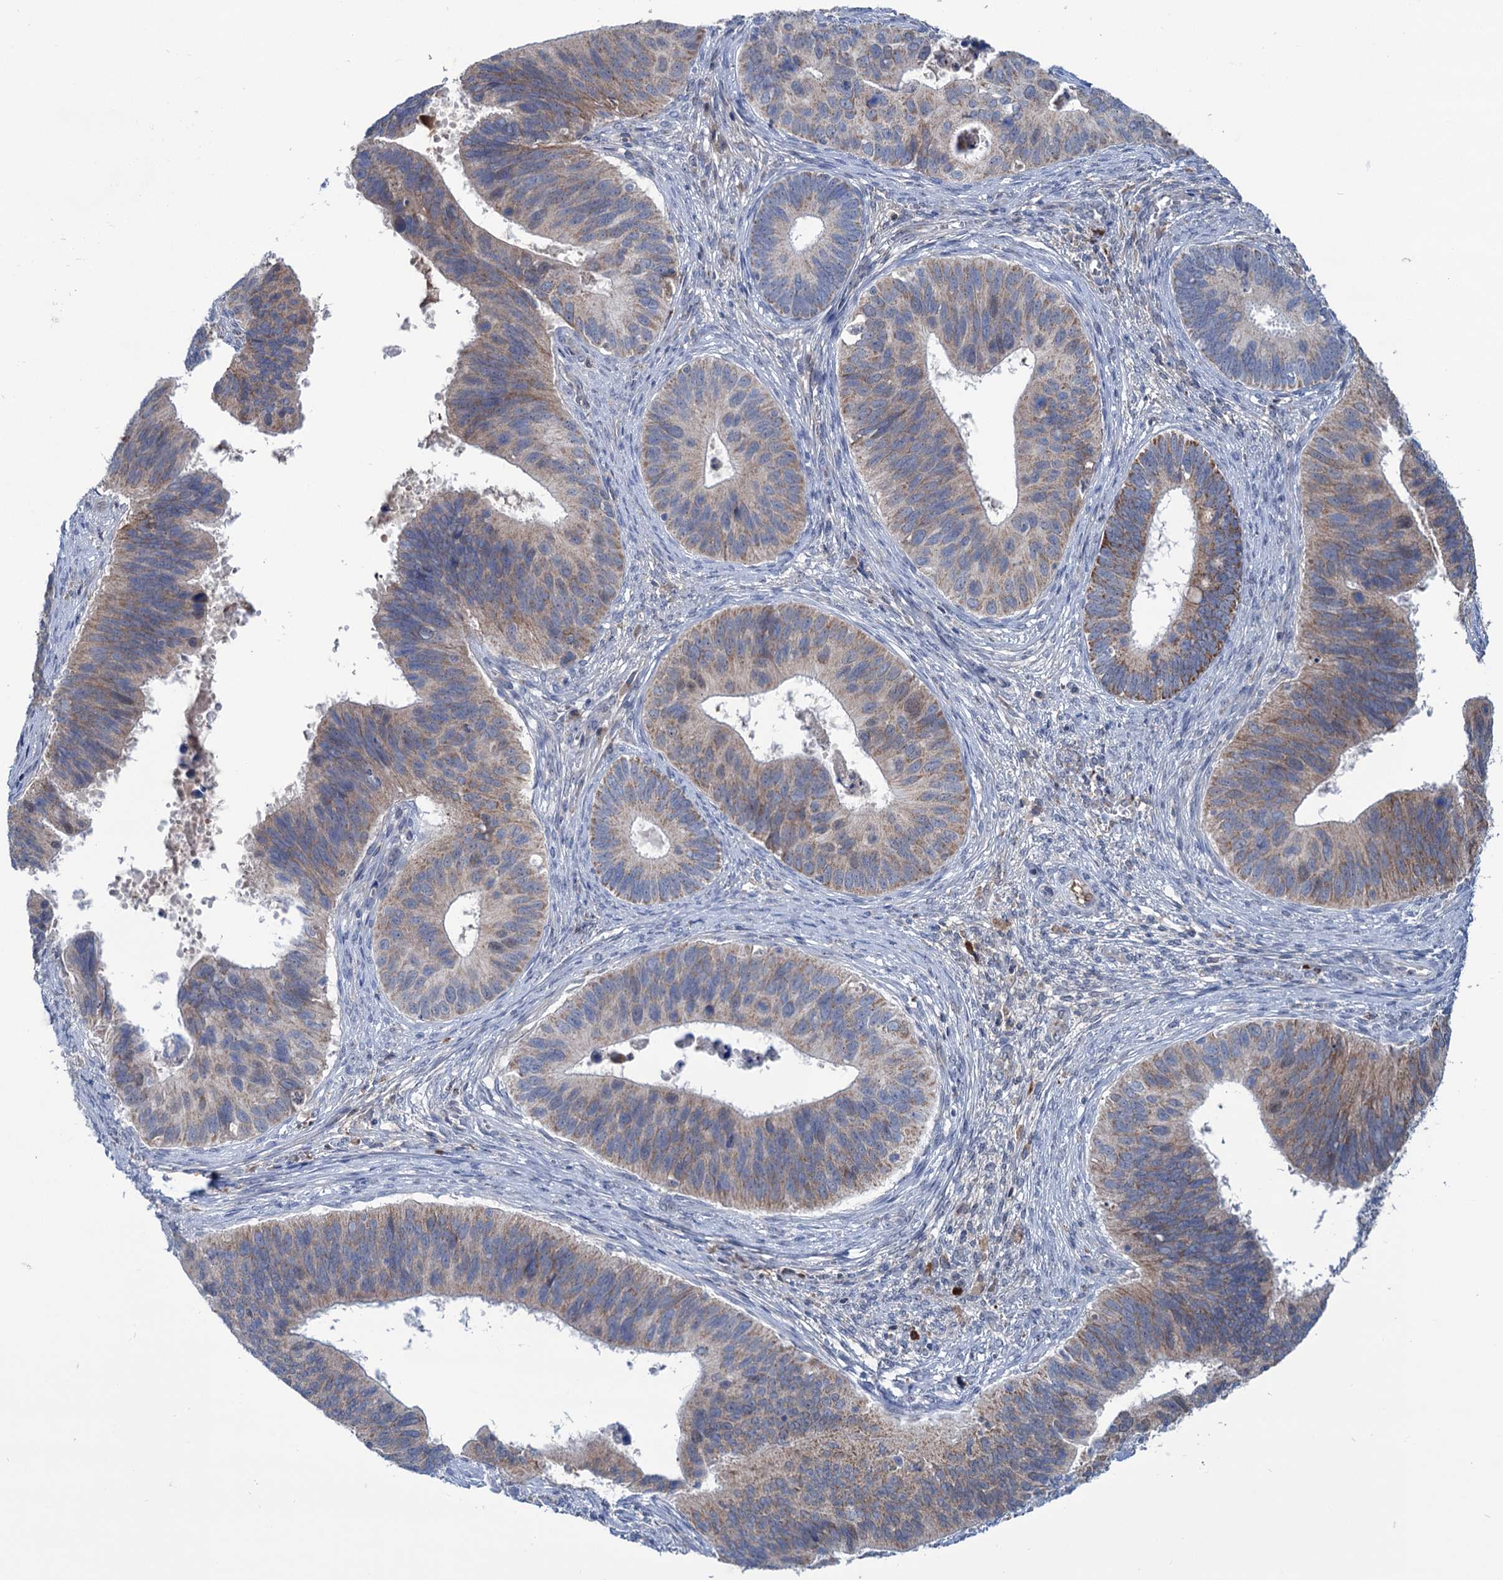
{"staining": {"intensity": "weak", "quantity": "25%-75%", "location": "cytoplasmic/membranous"}, "tissue": "cervical cancer", "cell_type": "Tumor cells", "image_type": "cancer", "snomed": [{"axis": "morphology", "description": "Adenocarcinoma, NOS"}, {"axis": "topography", "description": "Cervix"}], "caption": "Weak cytoplasmic/membranous expression for a protein is present in approximately 25%-75% of tumor cells of adenocarcinoma (cervical) using immunohistochemistry (IHC).", "gene": "LPIN1", "patient": {"sex": "female", "age": 42}}